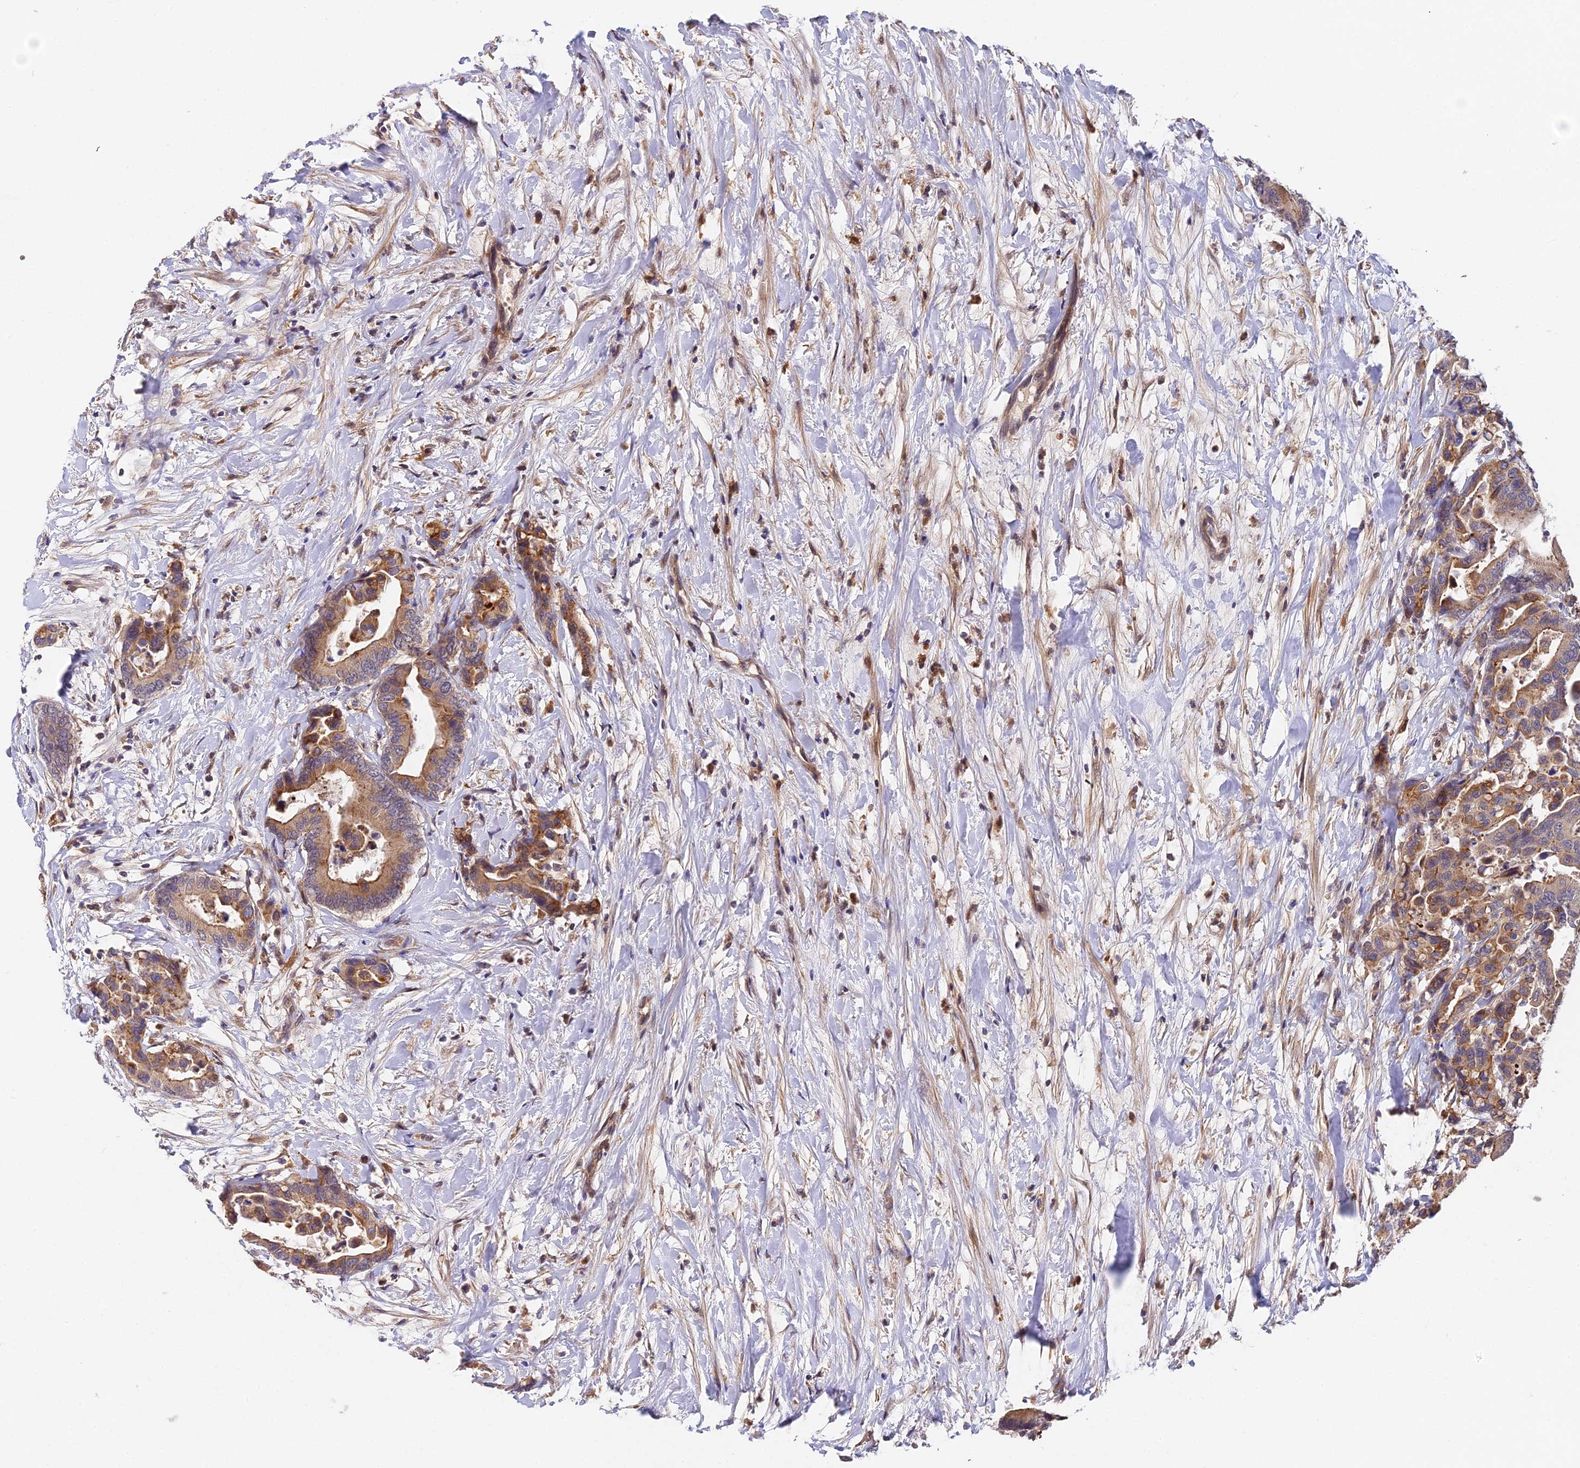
{"staining": {"intensity": "moderate", "quantity": ">75%", "location": "cytoplasmic/membranous"}, "tissue": "colorectal cancer", "cell_type": "Tumor cells", "image_type": "cancer", "snomed": [{"axis": "morphology", "description": "Normal tissue, NOS"}, {"axis": "morphology", "description": "Adenocarcinoma, NOS"}, {"axis": "topography", "description": "Colon"}], "caption": "An image of human adenocarcinoma (colorectal) stained for a protein demonstrates moderate cytoplasmic/membranous brown staining in tumor cells.", "gene": "ZBED8", "patient": {"sex": "male", "age": 82}}